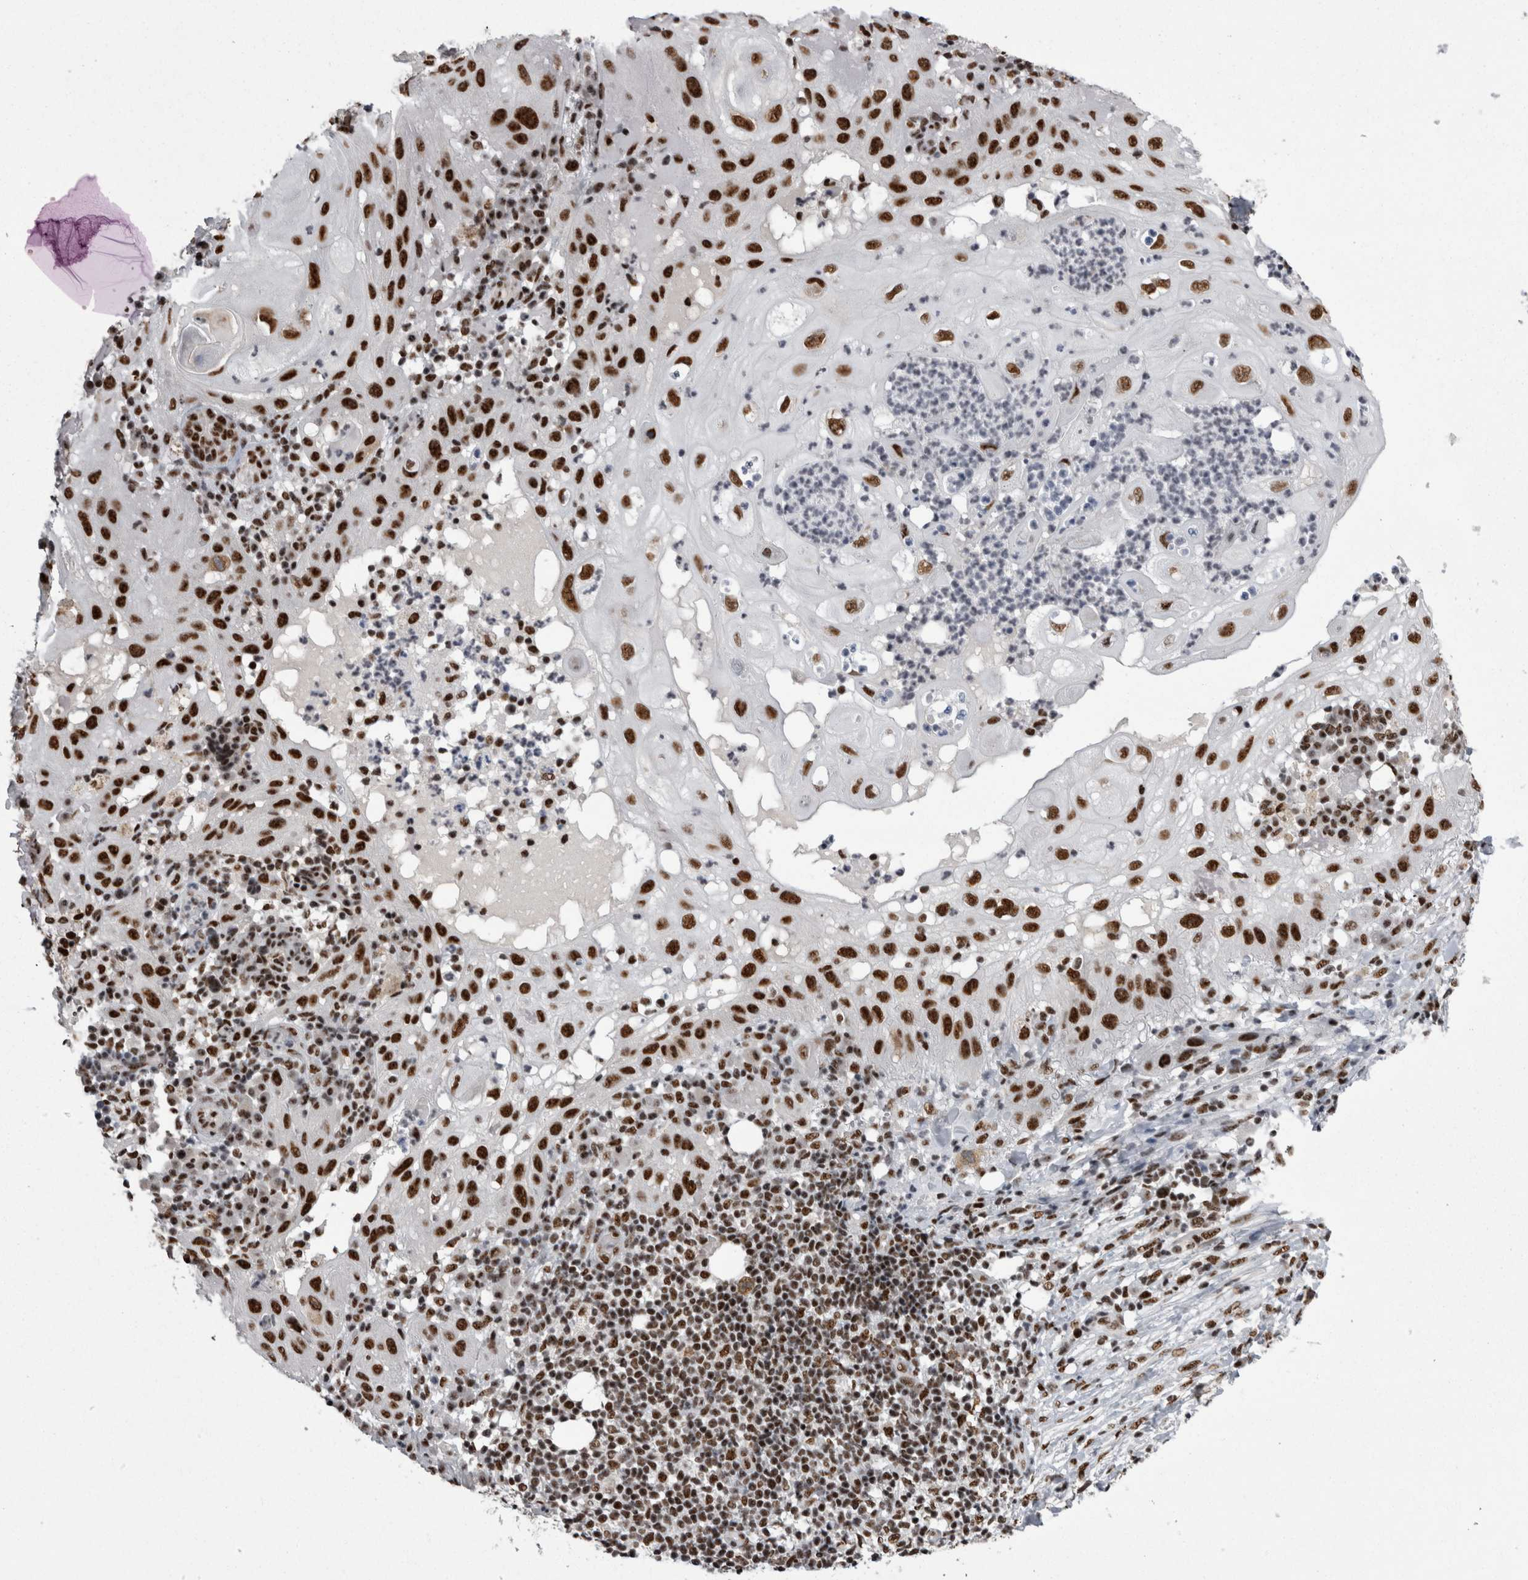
{"staining": {"intensity": "strong", "quantity": ">75%", "location": "nuclear"}, "tissue": "skin cancer", "cell_type": "Tumor cells", "image_type": "cancer", "snomed": [{"axis": "morphology", "description": "Normal tissue, NOS"}, {"axis": "morphology", "description": "Squamous cell carcinoma, NOS"}, {"axis": "topography", "description": "Skin"}], "caption": "Skin cancer tissue reveals strong nuclear staining in approximately >75% of tumor cells", "gene": "SNRNP40", "patient": {"sex": "female", "age": 96}}